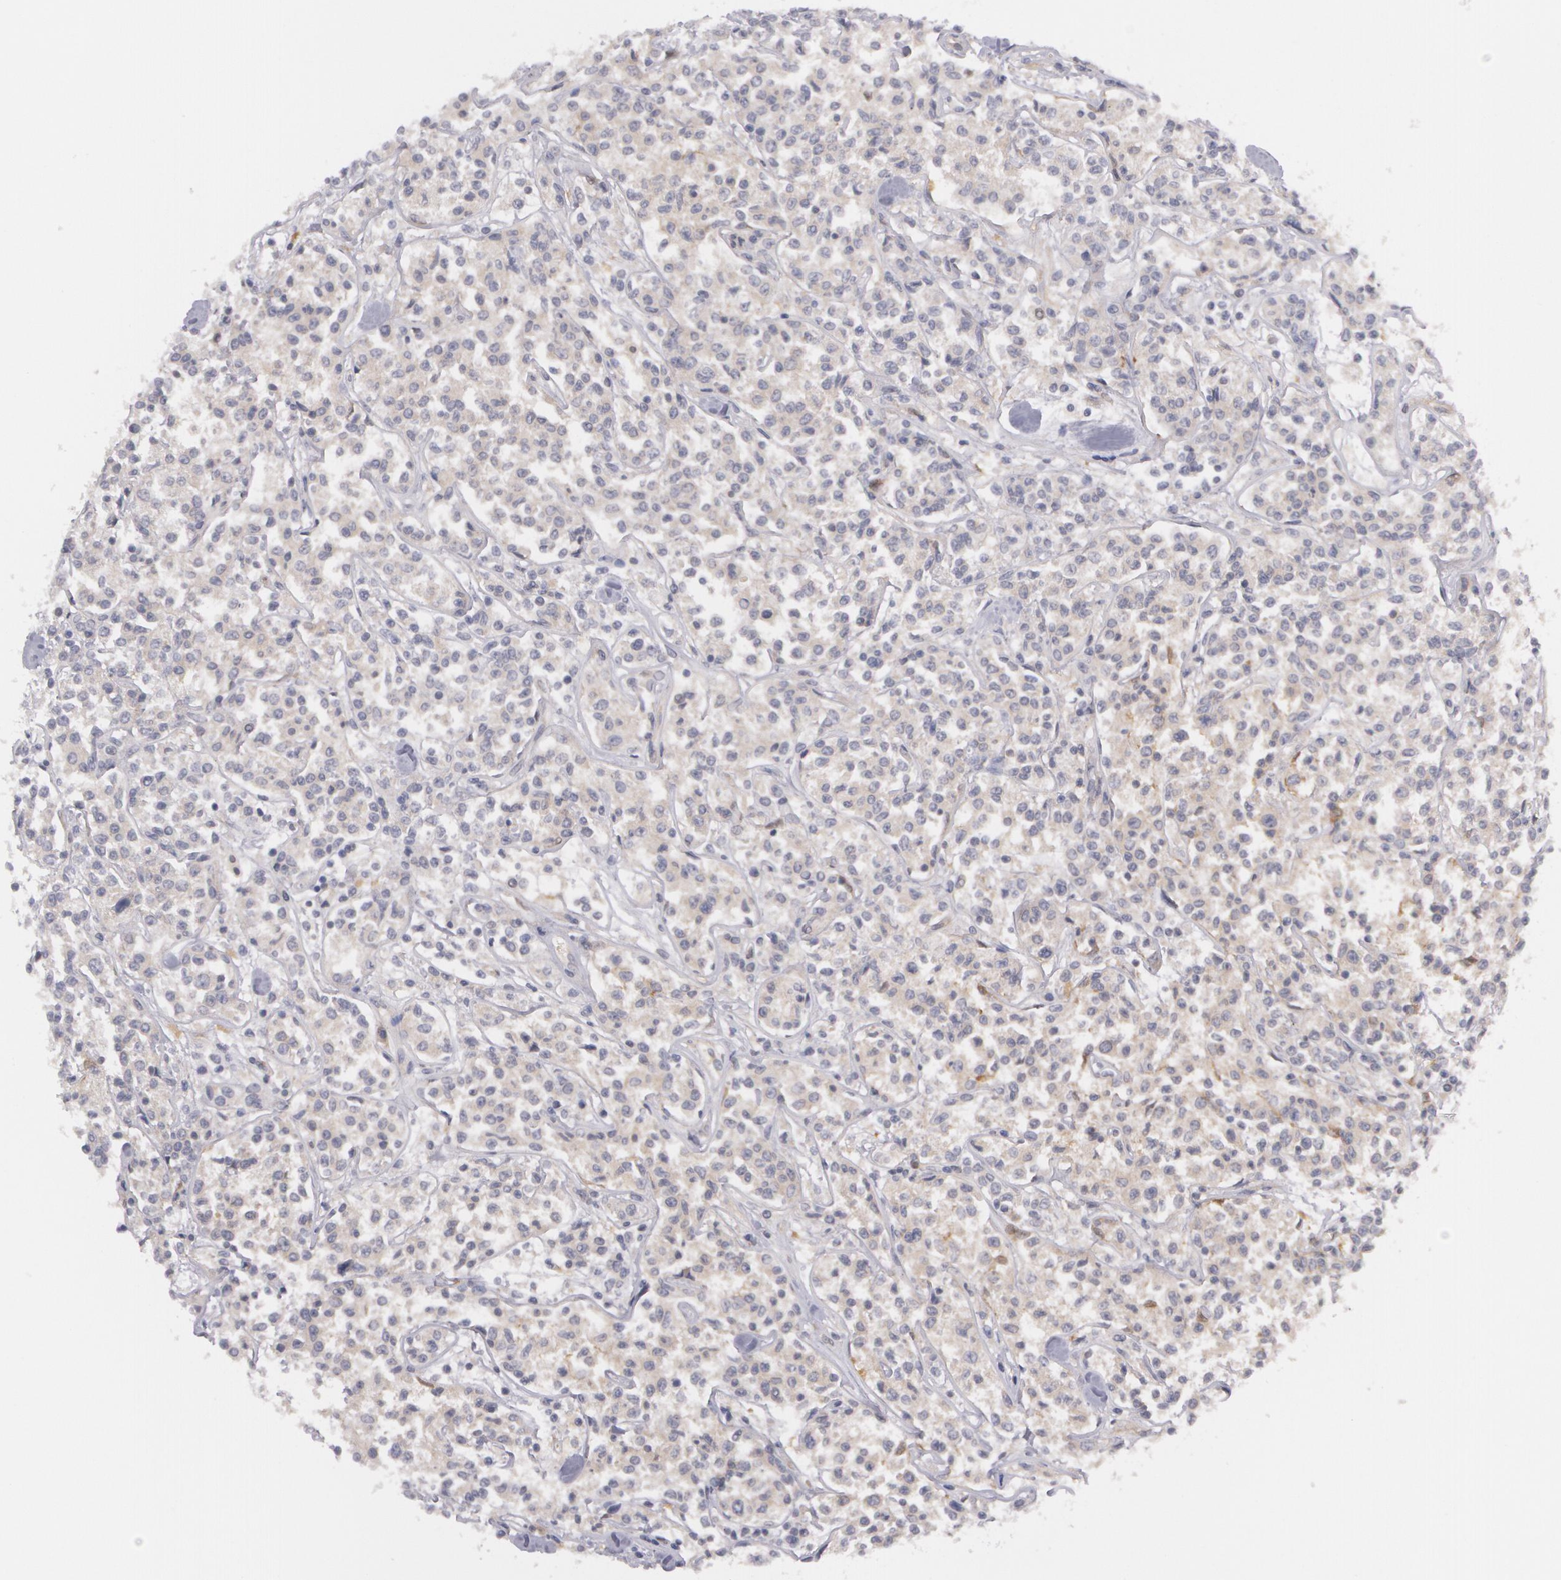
{"staining": {"intensity": "weak", "quantity": "25%-75%", "location": "cytoplasmic/membranous"}, "tissue": "lymphoma", "cell_type": "Tumor cells", "image_type": "cancer", "snomed": [{"axis": "morphology", "description": "Malignant lymphoma, non-Hodgkin's type, Low grade"}, {"axis": "topography", "description": "Small intestine"}], "caption": "The histopathology image reveals immunohistochemical staining of low-grade malignant lymphoma, non-Hodgkin's type. There is weak cytoplasmic/membranous expression is appreciated in approximately 25%-75% of tumor cells.", "gene": "CASK", "patient": {"sex": "female", "age": 59}}